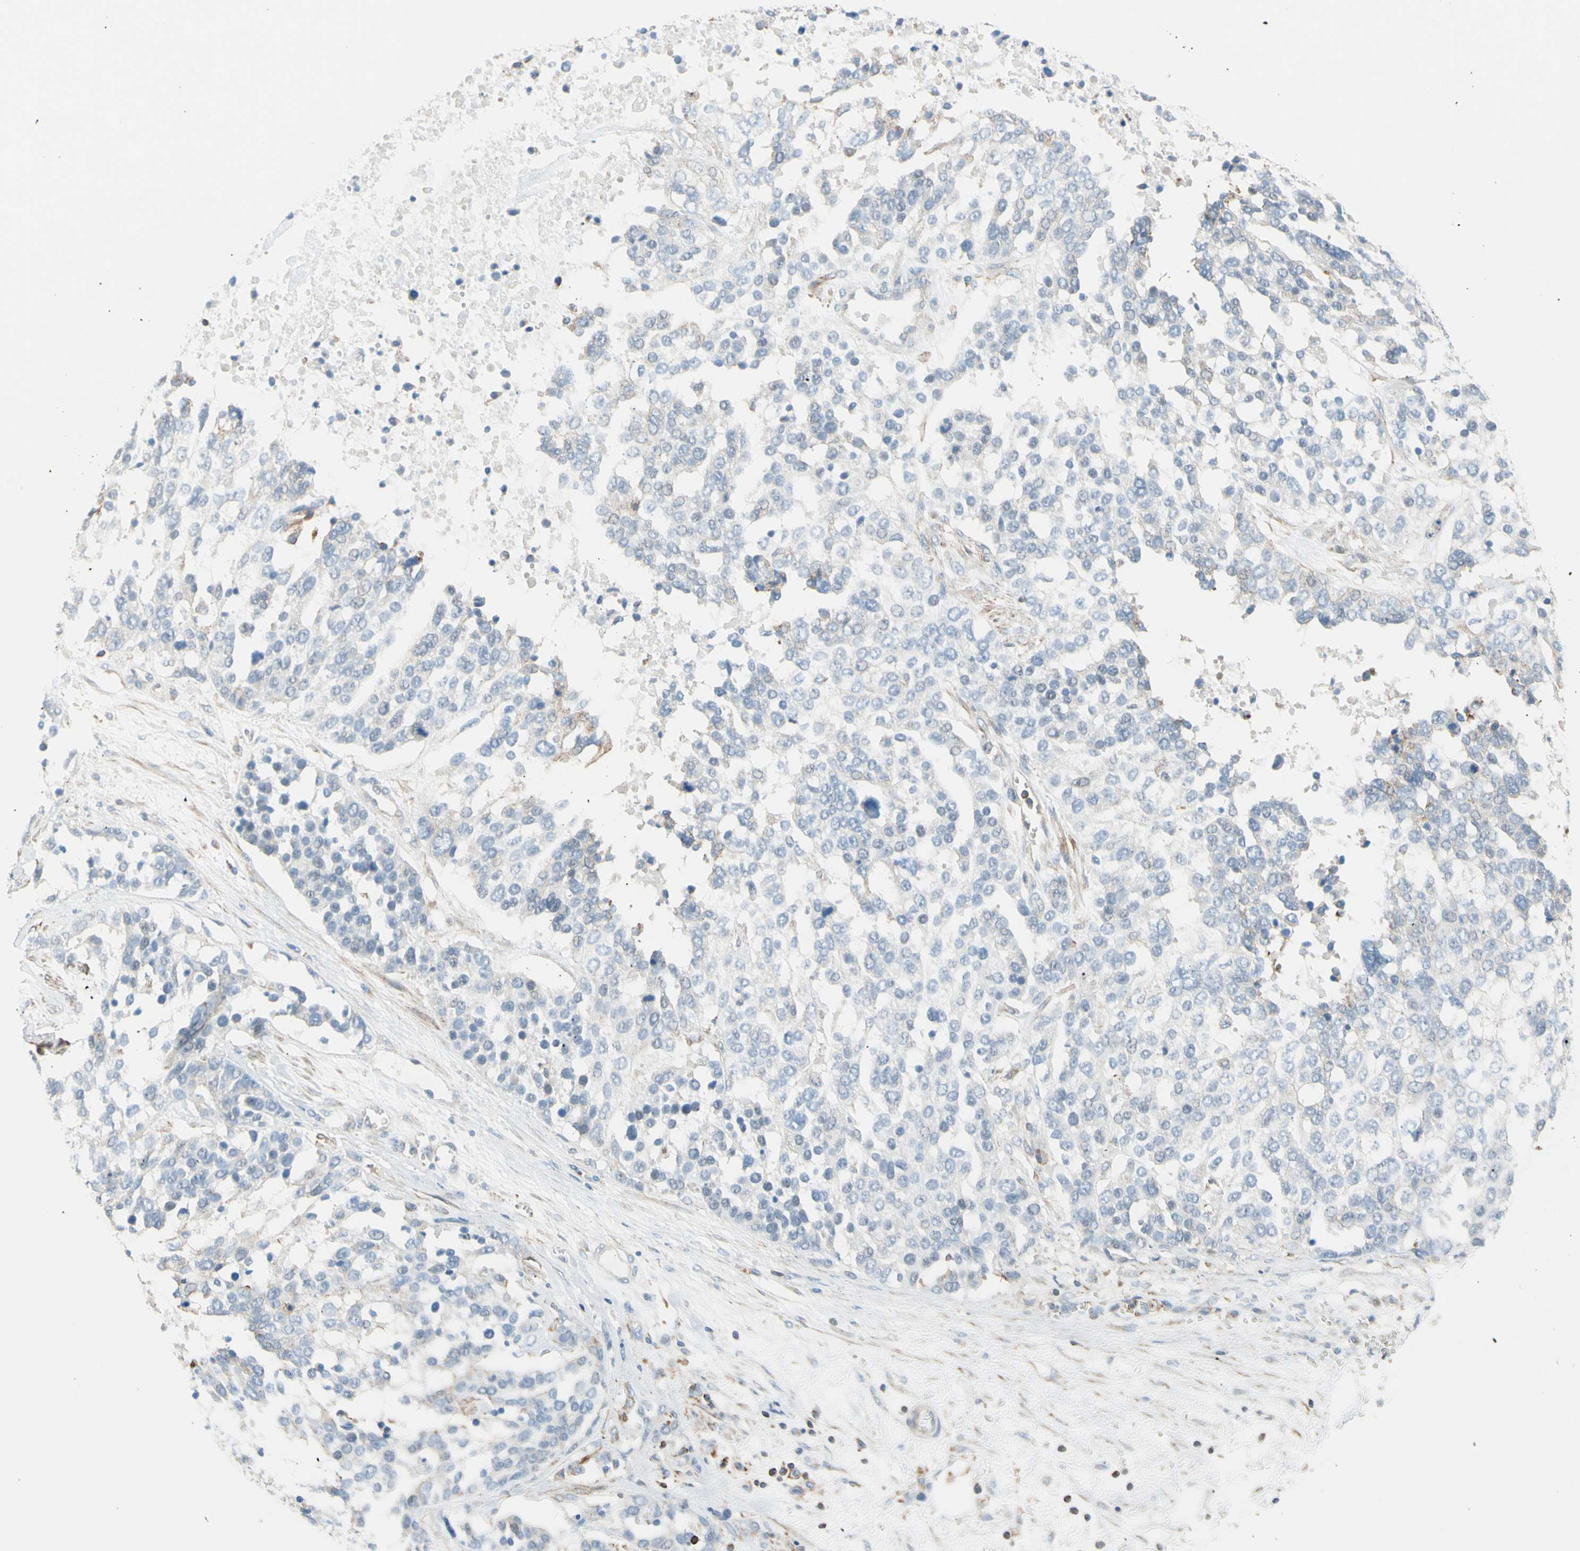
{"staining": {"intensity": "negative", "quantity": "none", "location": "none"}, "tissue": "ovarian cancer", "cell_type": "Tumor cells", "image_type": "cancer", "snomed": [{"axis": "morphology", "description": "Cystadenocarcinoma, serous, NOS"}, {"axis": "topography", "description": "Ovary"}], "caption": "High power microscopy image of an immunohistochemistry (IHC) photomicrograph of serous cystadenocarcinoma (ovarian), revealing no significant expression in tumor cells.", "gene": "SEMA4C", "patient": {"sex": "female", "age": 44}}